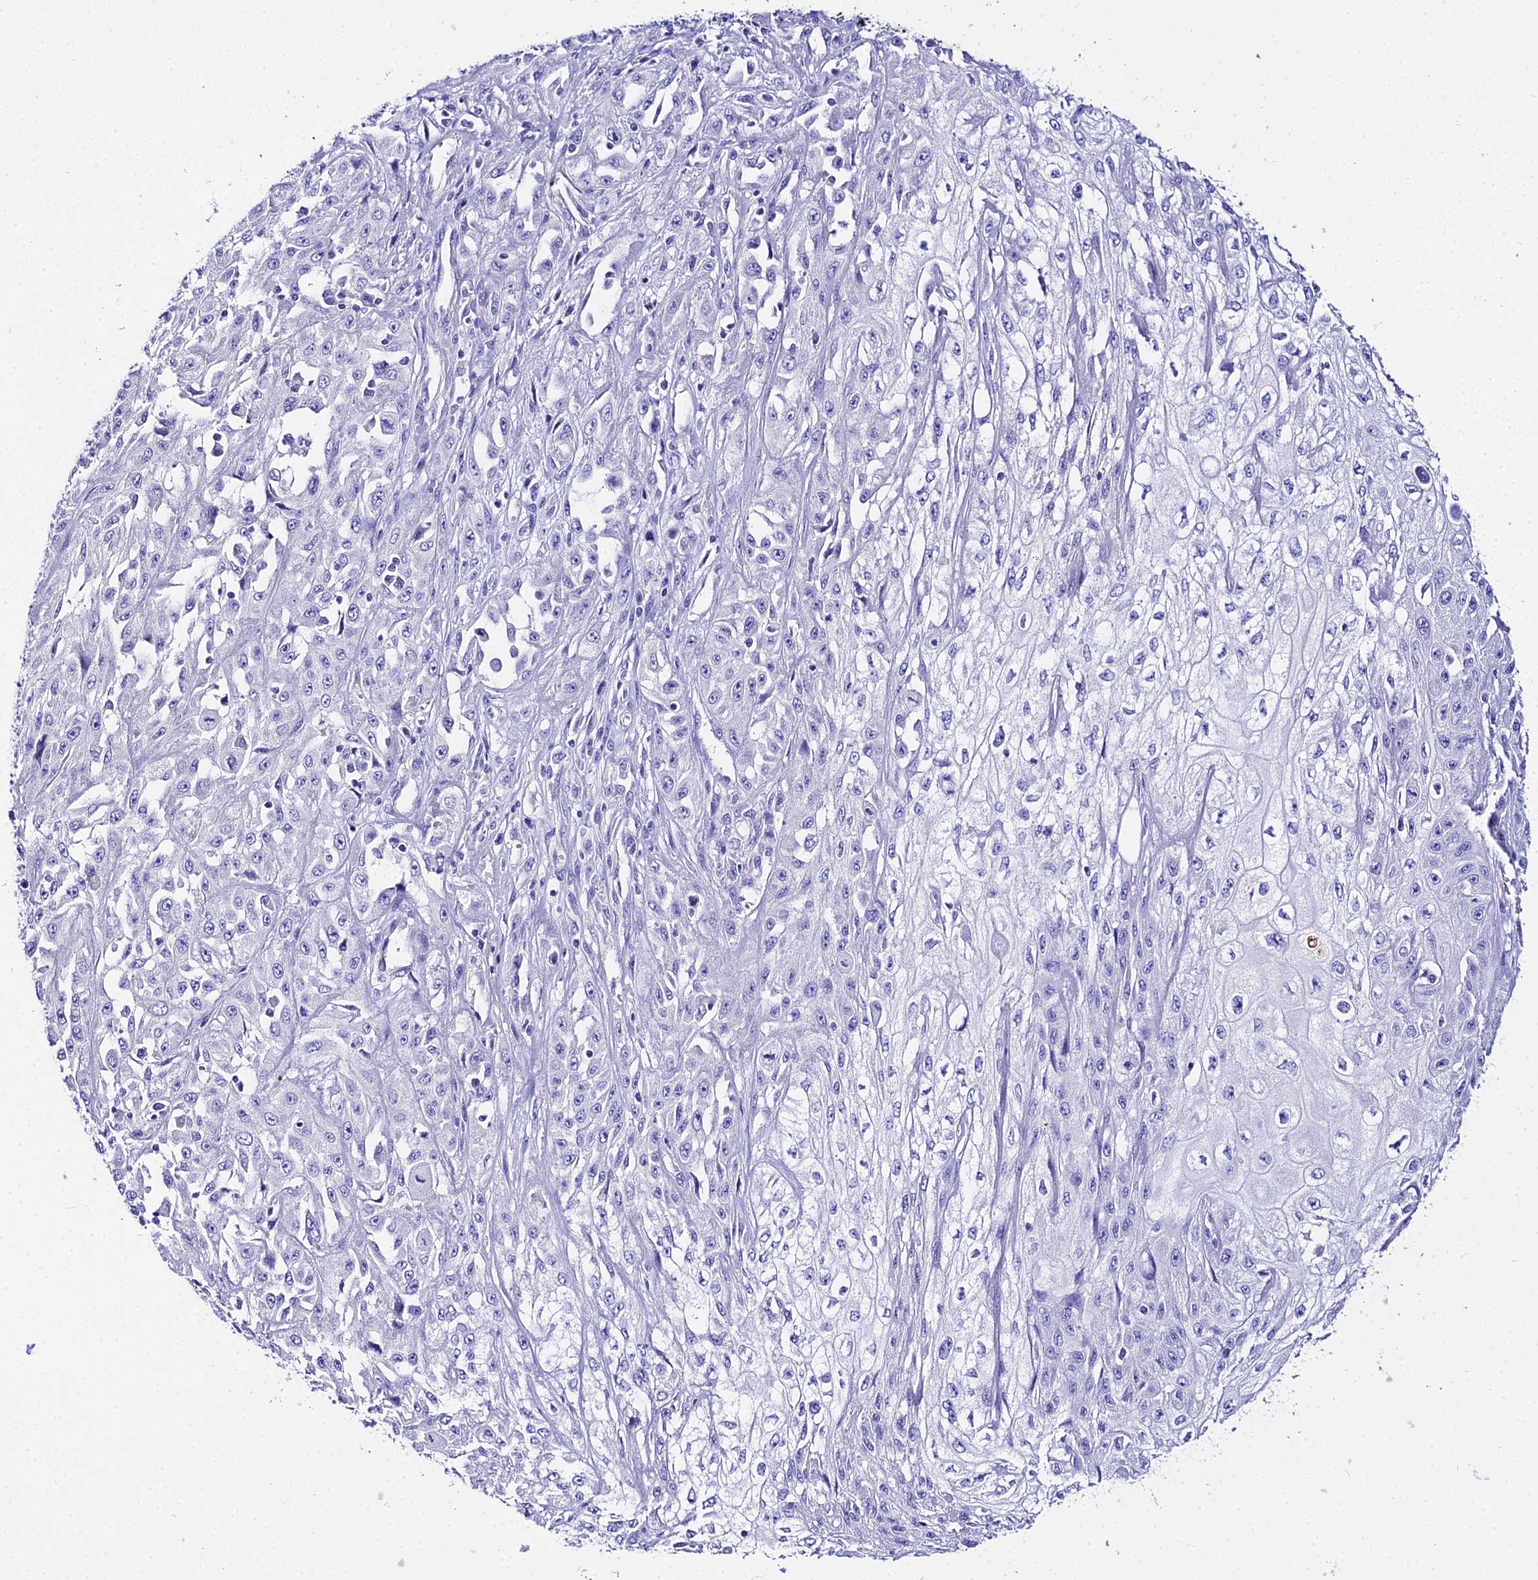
{"staining": {"intensity": "negative", "quantity": "none", "location": "none"}, "tissue": "skin cancer", "cell_type": "Tumor cells", "image_type": "cancer", "snomed": [{"axis": "morphology", "description": "Squamous cell carcinoma, NOS"}, {"axis": "morphology", "description": "Squamous cell carcinoma, metastatic, NOS"}, {"axis": "topography", "description": "Skin"}, {"axis": "topography", "description": "Lymph node"}], "caption": "Squamous cell carcinoma (skin) was stained to show a protein in brown. There is no significant staining in tumor cells.", "gene": "TUBA3D", "patient": {"sex": "male", "age": 75}}